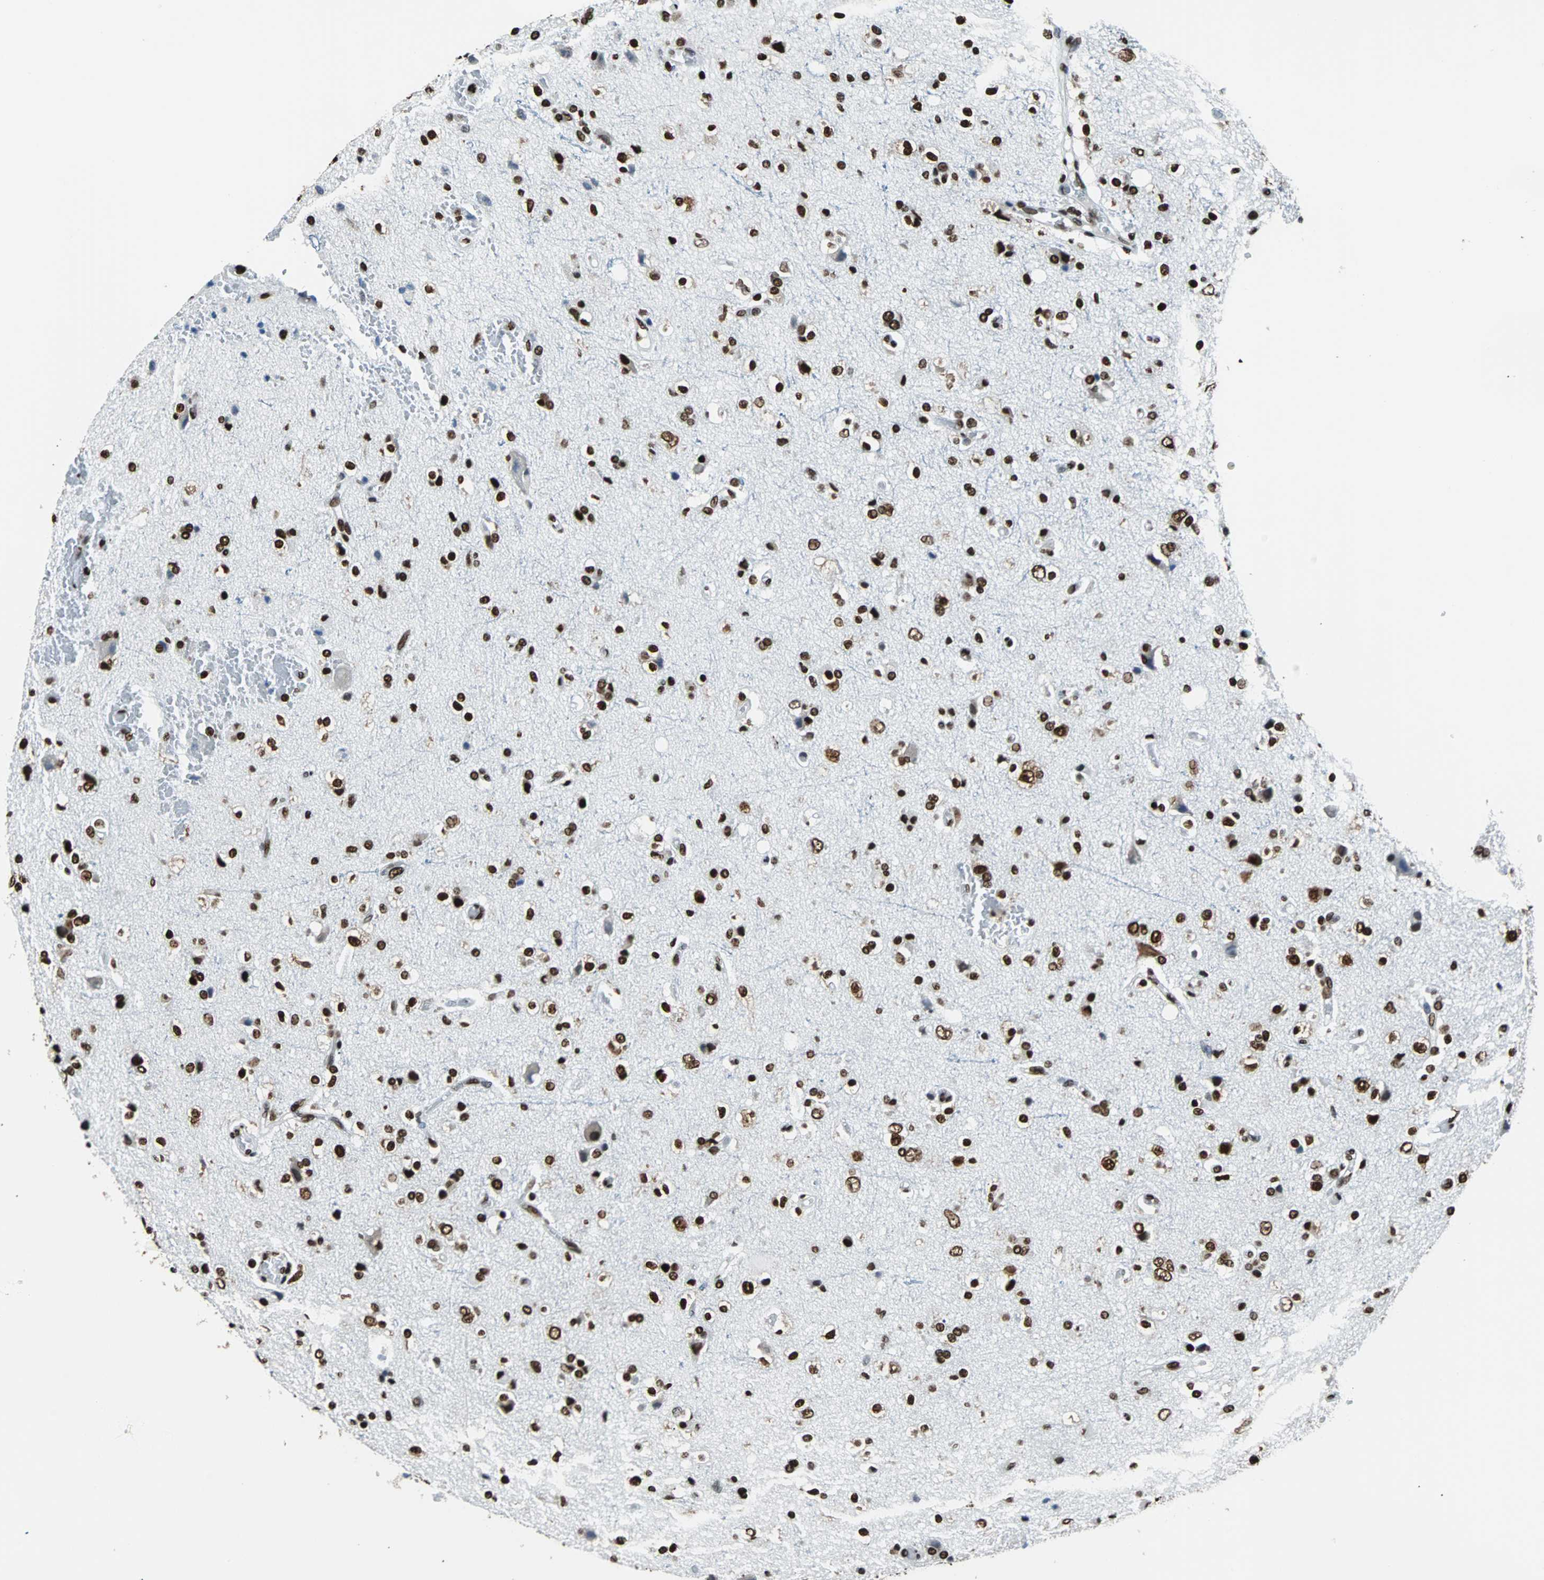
{"staining": {"intensity": "strong", "quantity": ">75%", "location": "nuclear"}, "tissue": "glioma", "cell_type": "Tumor cells", "image_type": "cancer", "snomed": [{"axis": "morphology", "description": "Glioma, malignant, High grade"}, {"axis": "topography", "description": "Brain"}], "caption": "Protein staining exhibits strong nuclear expression in about >75% of tumor cells in malignant glioma (high-grade).", "gene": "FUBP1", "patient": {"sex": "male", "age": 47}}